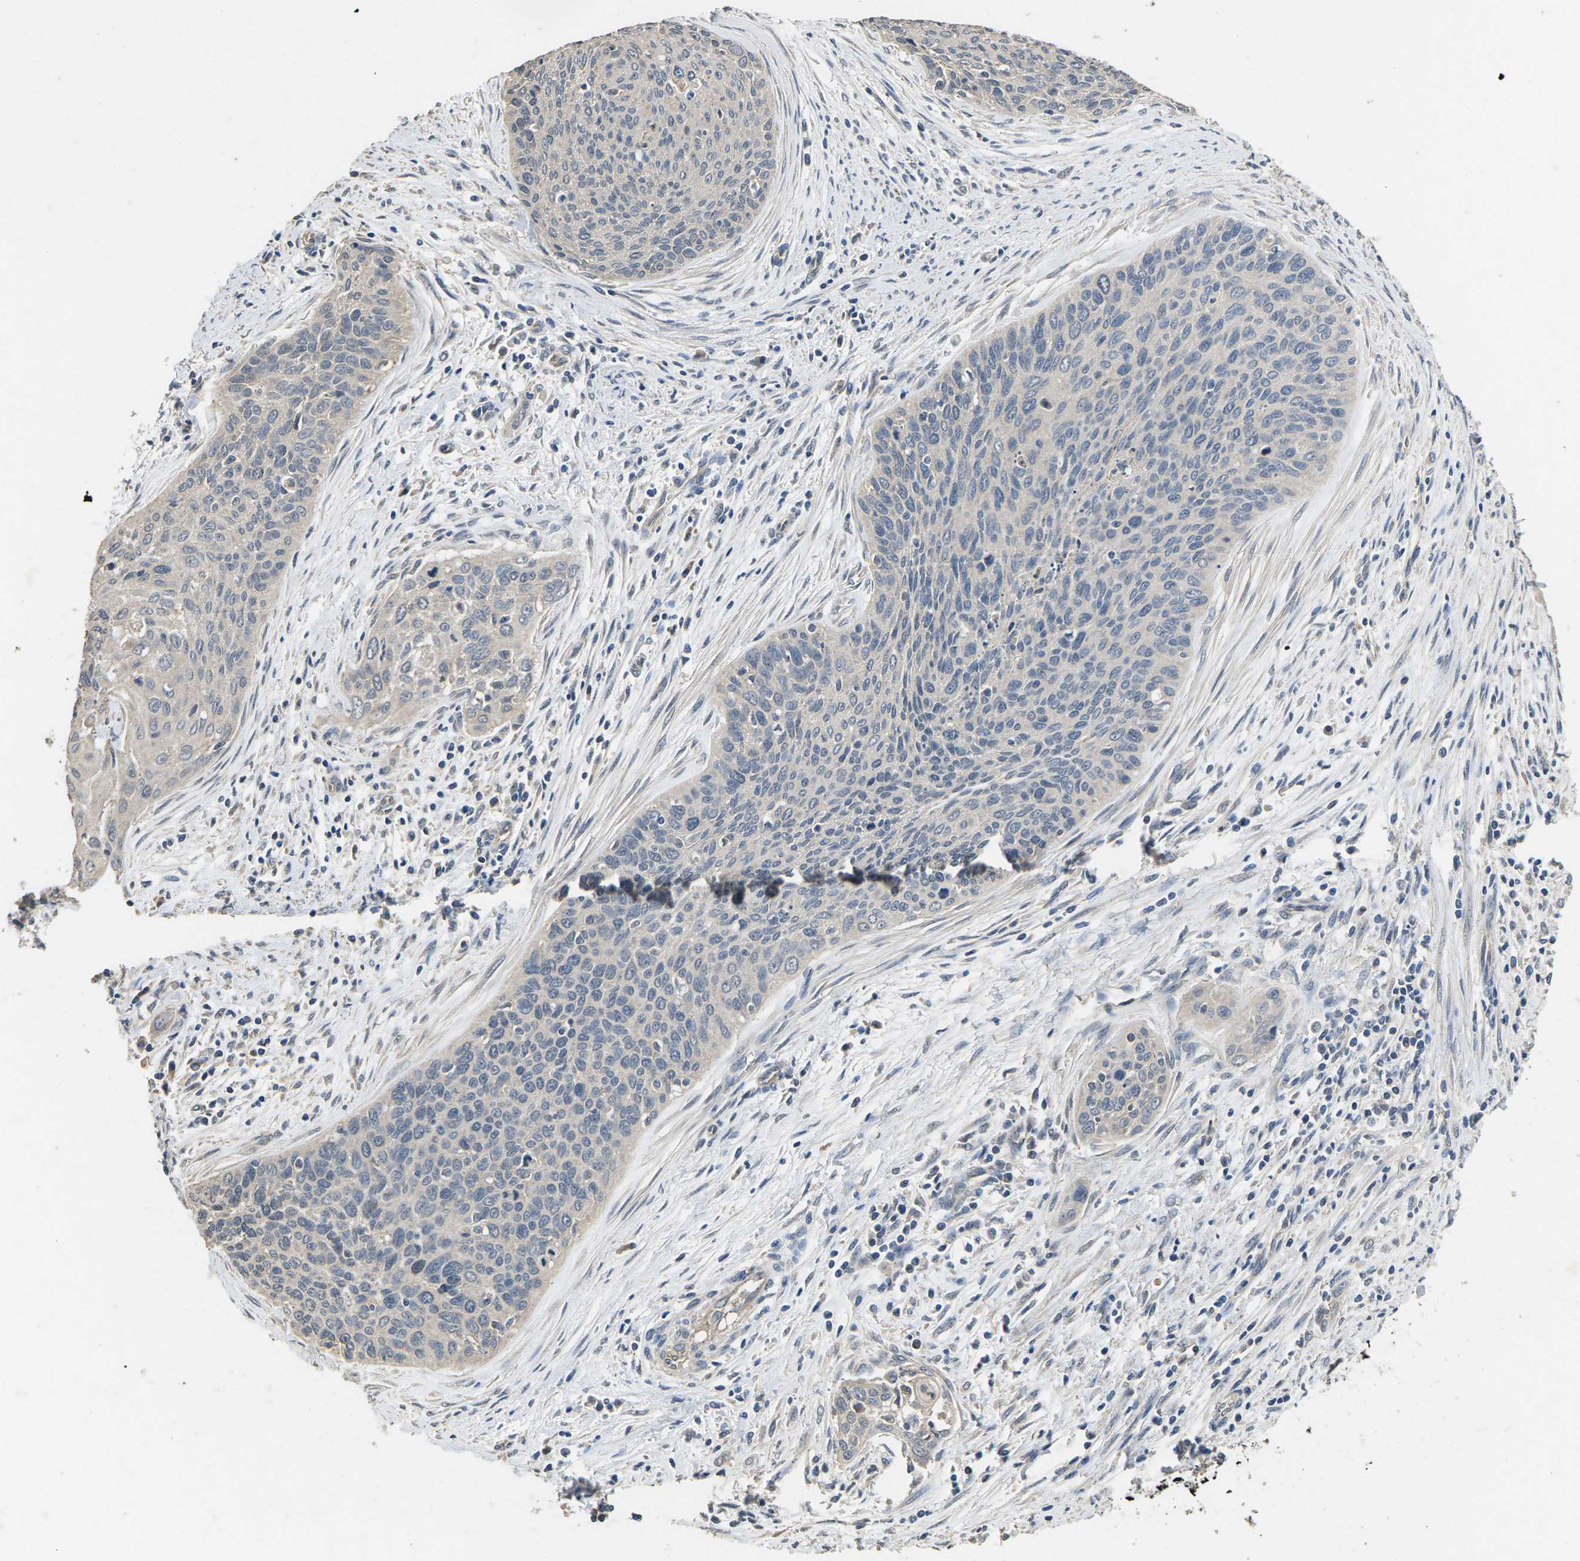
{"staining": {"intensity": "negative", "quantity": "none", "location": "none"}, "tissue": "cervical cancer", "cell_type": "Tumor cells", "image_type": "cancer", "snomed": [{"axis": "morphology", "description": "Squamous cell carcinoma, NOS"}, {"axis": "topography", "description": "Cervix"}], "caption": "Micrograph shows no significant protein positivity in tumor cells of squamous cell carcinoma (cervical).", "gene": "B4GAT1", "patient": {"sex": "female", "age": 55}}